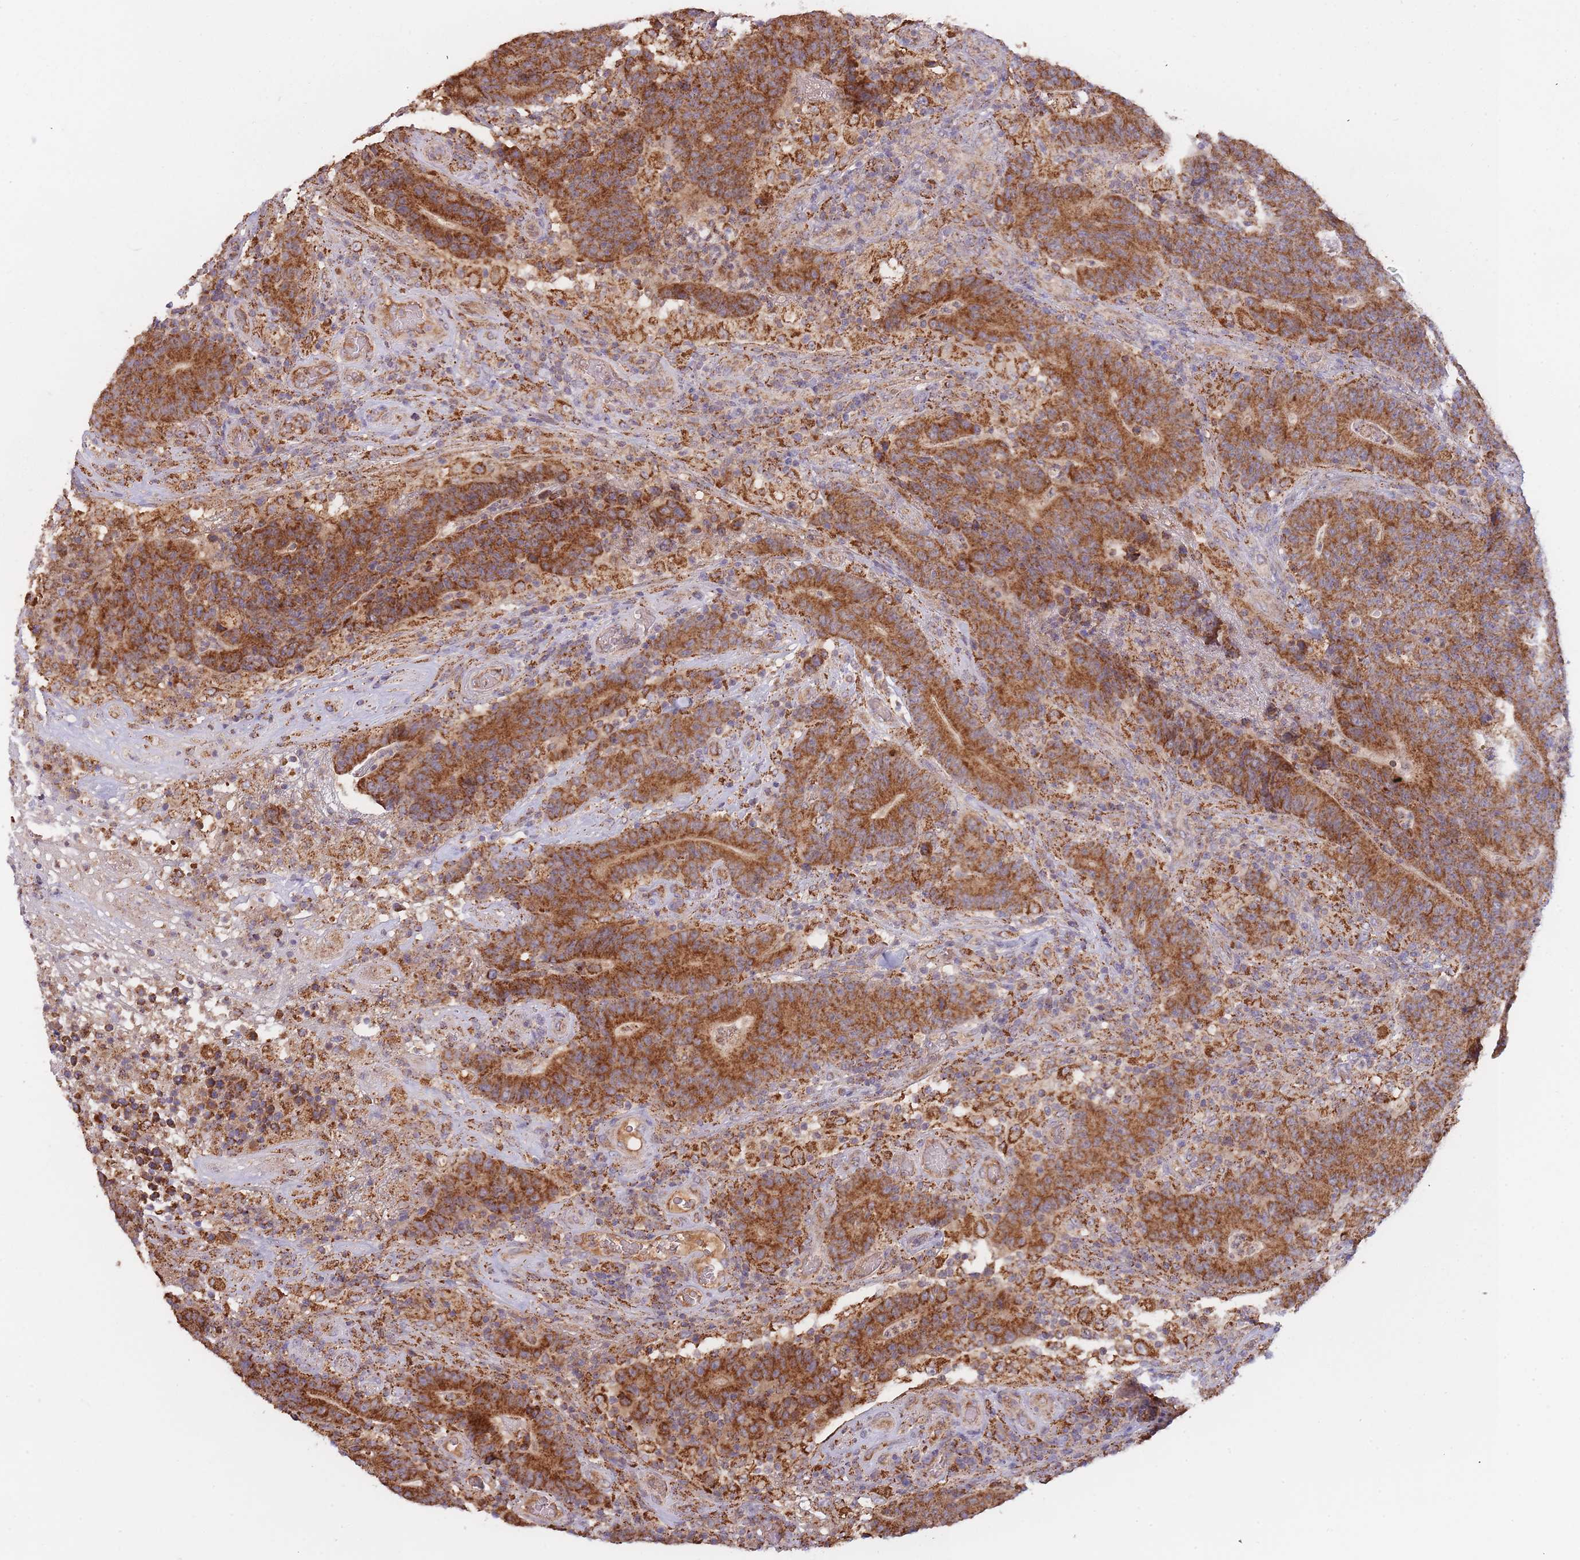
{"staining": {"intensity": "strong", "quantity": ">75%", "location": "cytoplasmic/membranous"}, "tissue": "colorectal cancer", "cell_type": "Tumor cells", "image_type": "cancer", "snomed": [{"axis": "morphology", "description": "Normal tissue, NOS"}, {"axis": "morphology", "description": "Adenocarcinoma, NOS"}, {"axis": "topography", "description": "Colon"}], "caption": "Brown immunohistochemical staining in colorectal cancer displays strong cytoplasmic/membranous positivity in about >75% of tumor cells.", "gene": "MRPL17", "patient": {"sex": "female", "age": 75}}